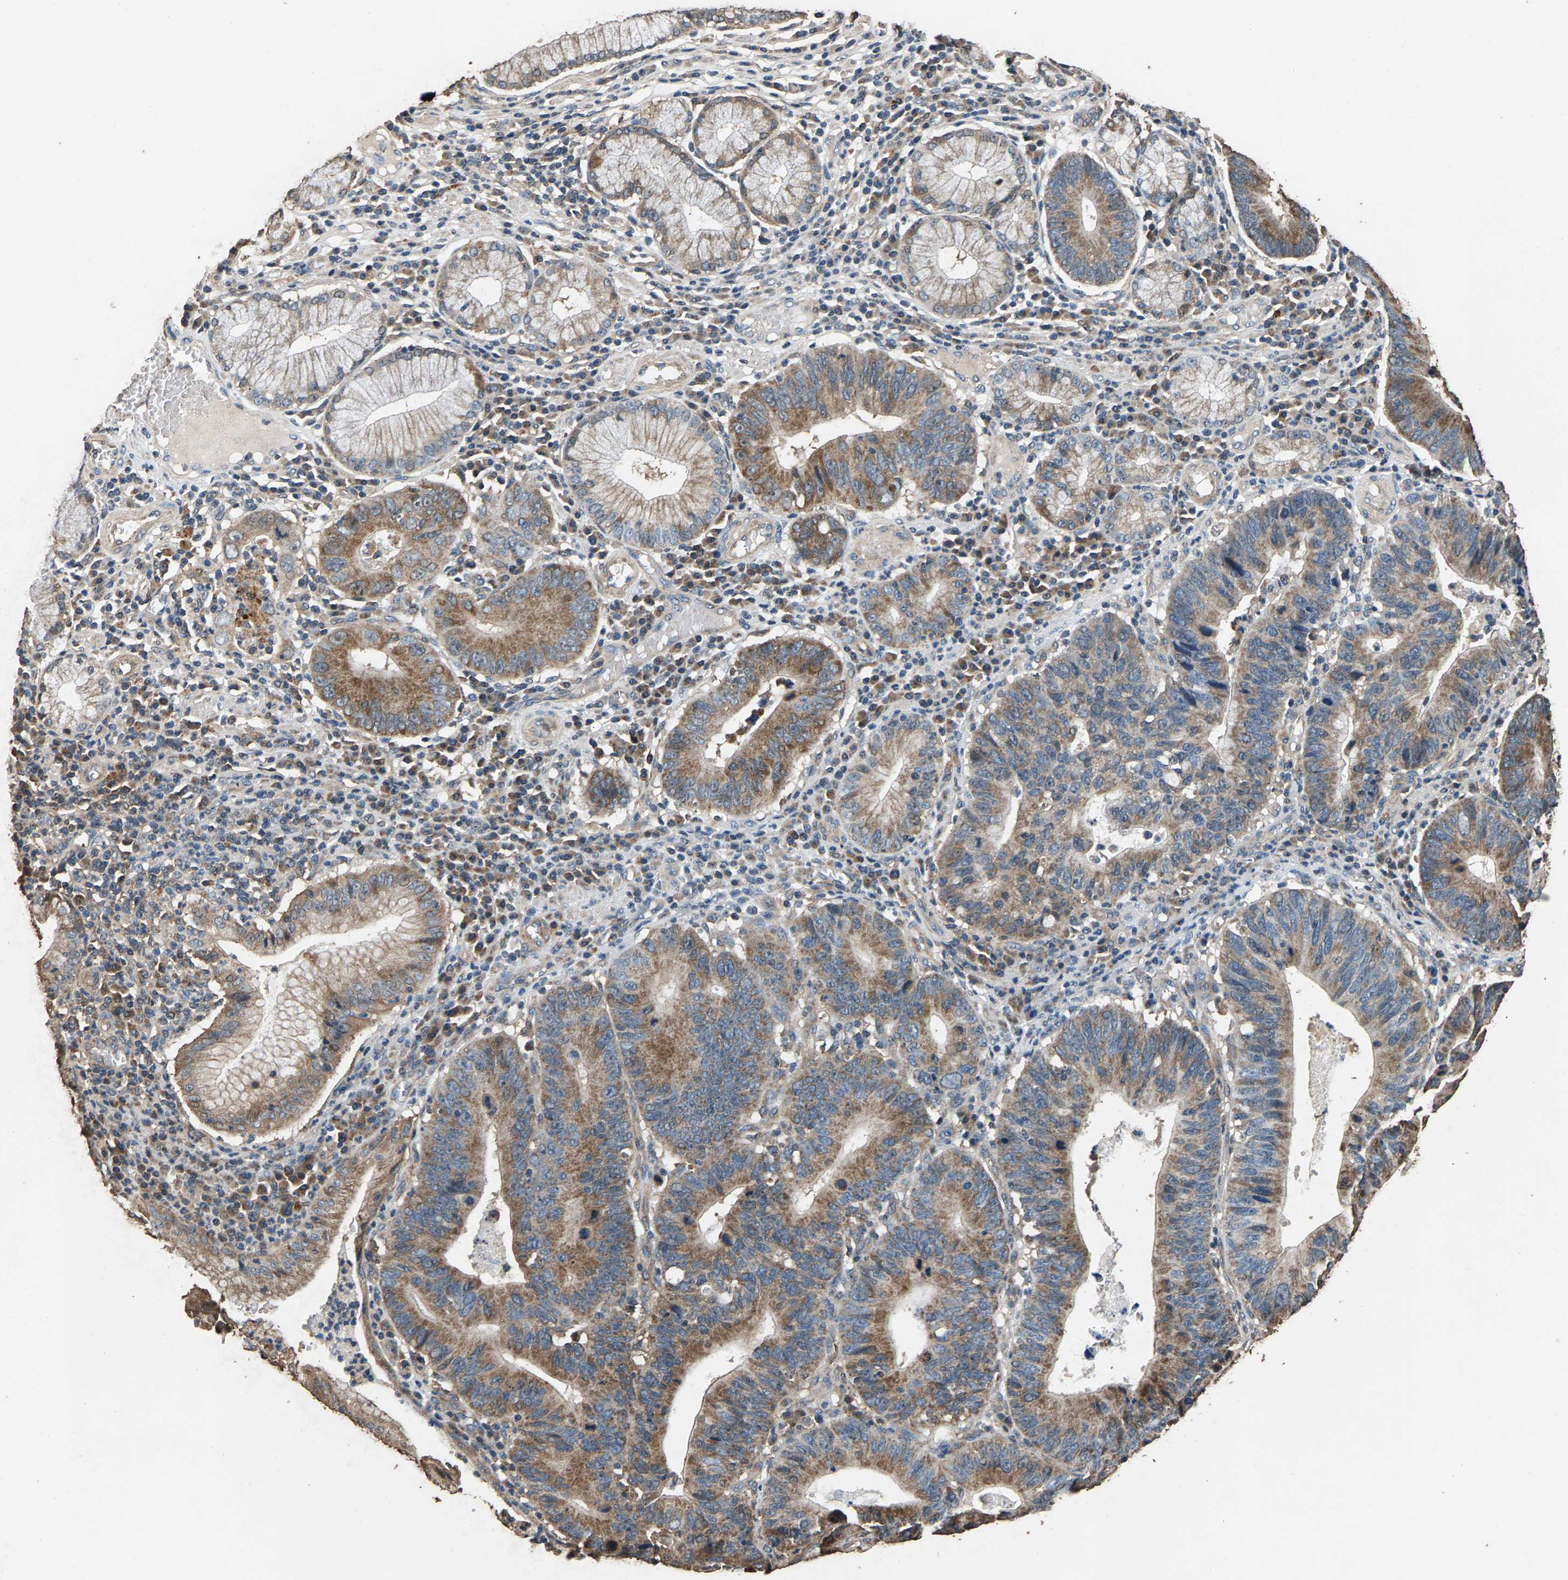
{"staining": {"intensity": "moderate", "quantity": ">75%", "location": "cytoplasmic/membranous"}, "tissue": "stomach cancer", "cell_type": "Tumor cells", "image_type": "cancer", "snomed": [{"axis": "morphology", "description": "Adenocarcinoma, NOS"}, {"axis": "topography", "description": "Stomach"}], "caption": "The immunohistochemical stain shows moderate cytoplasmic/membranous staining in tumor cells of stomach adenocarcinoma tissue.", "gene": "MRPL27", "patient": {"sex": "male", "age": 59}}